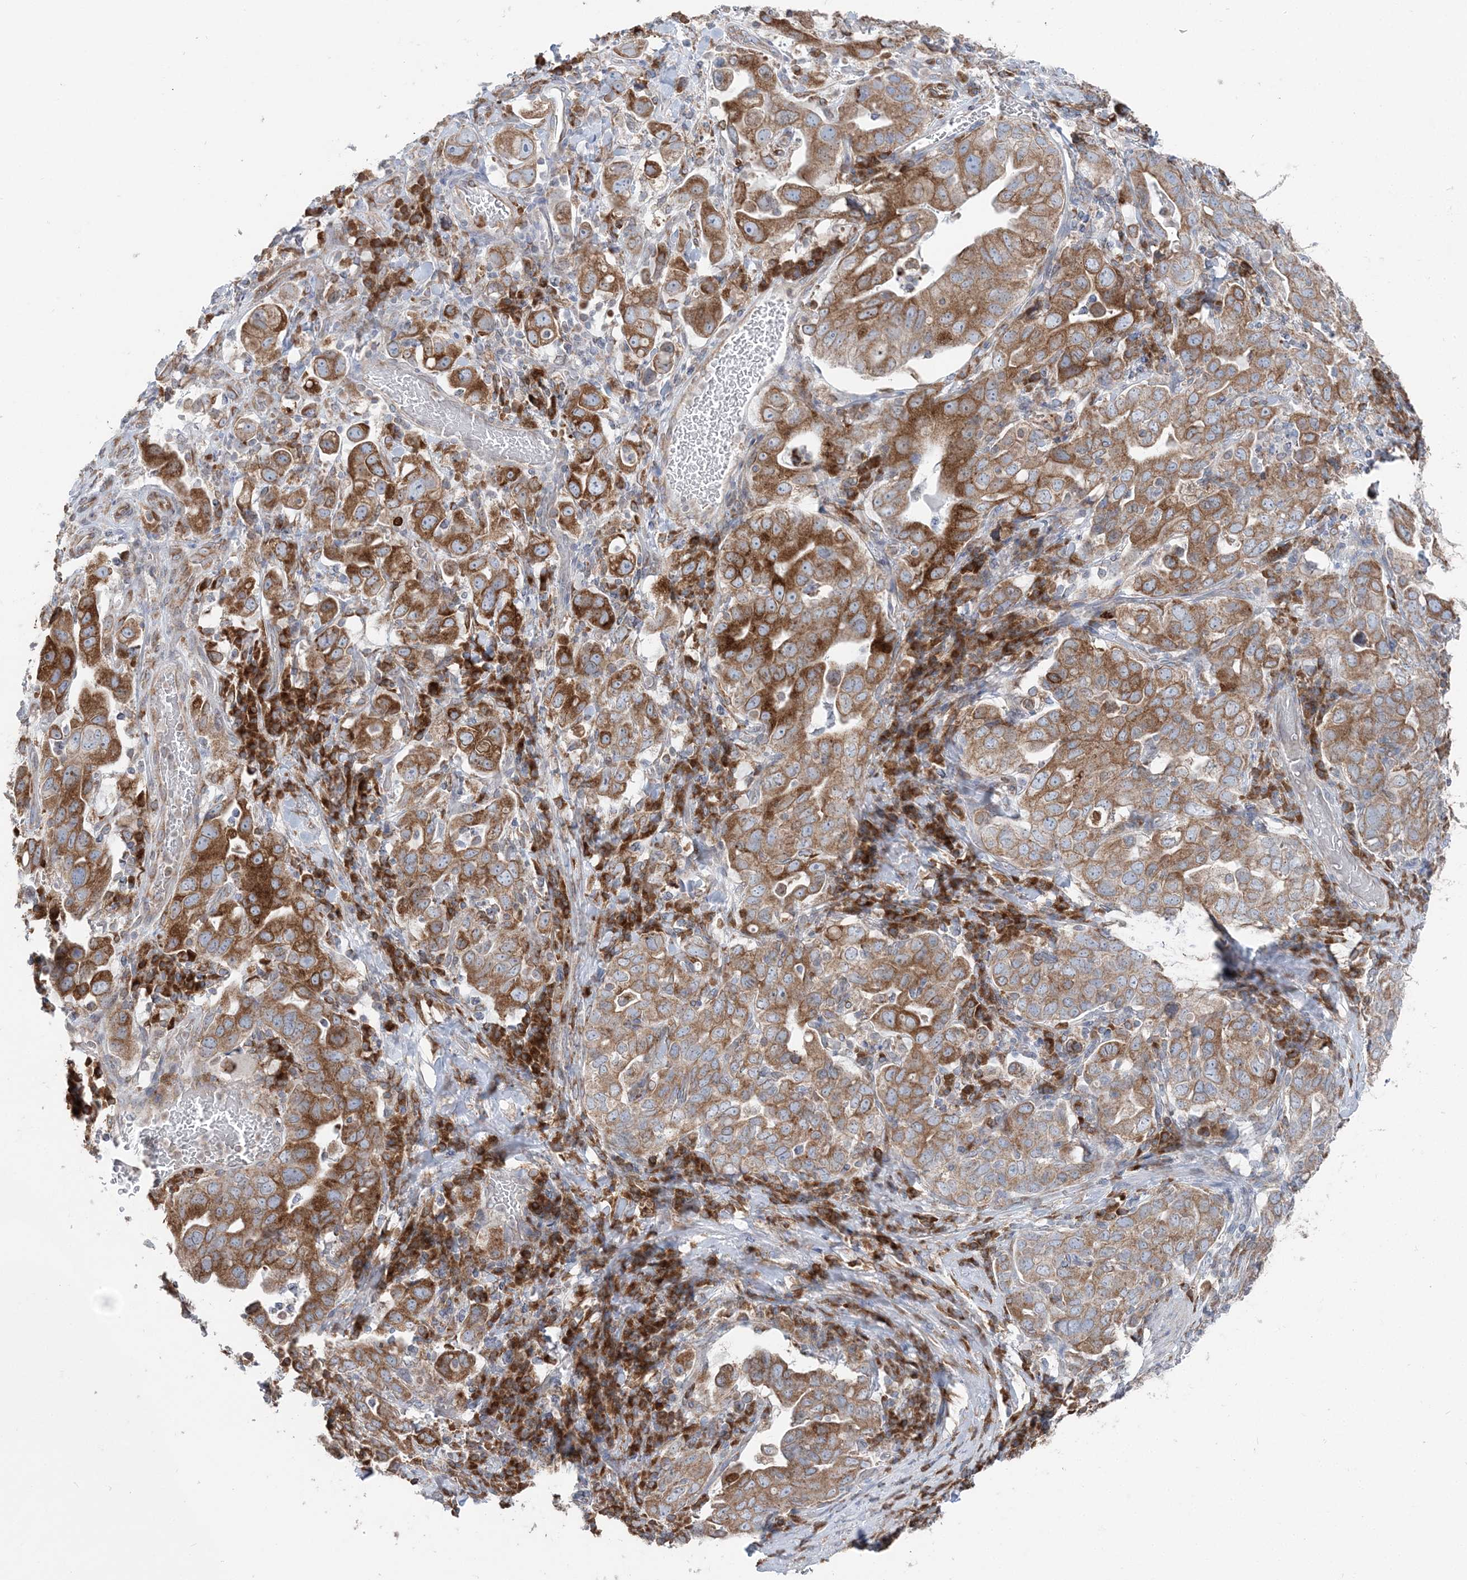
{"staining": {"intensity": "moderate", "quantity": ">75%", "location": "cytoplasmic/membranous"}, "tissue": "stomach cancer", "cell_type": "Tumor cells", "image_type": "cancer", "snomed": [{"axis": "morphology", "description": "Adenocarcinoma, NOS"}, {"axis": "topography", "description": "Stomach, upper"}], "caption": "Protein positivity by immunohistochemistry displays moderate cytoplasmic/membranous expression in approximately >75% of tumor cells in stomach cancer.", "gene": "TMED10", "patient": {"sex": "male", "age": 62}}